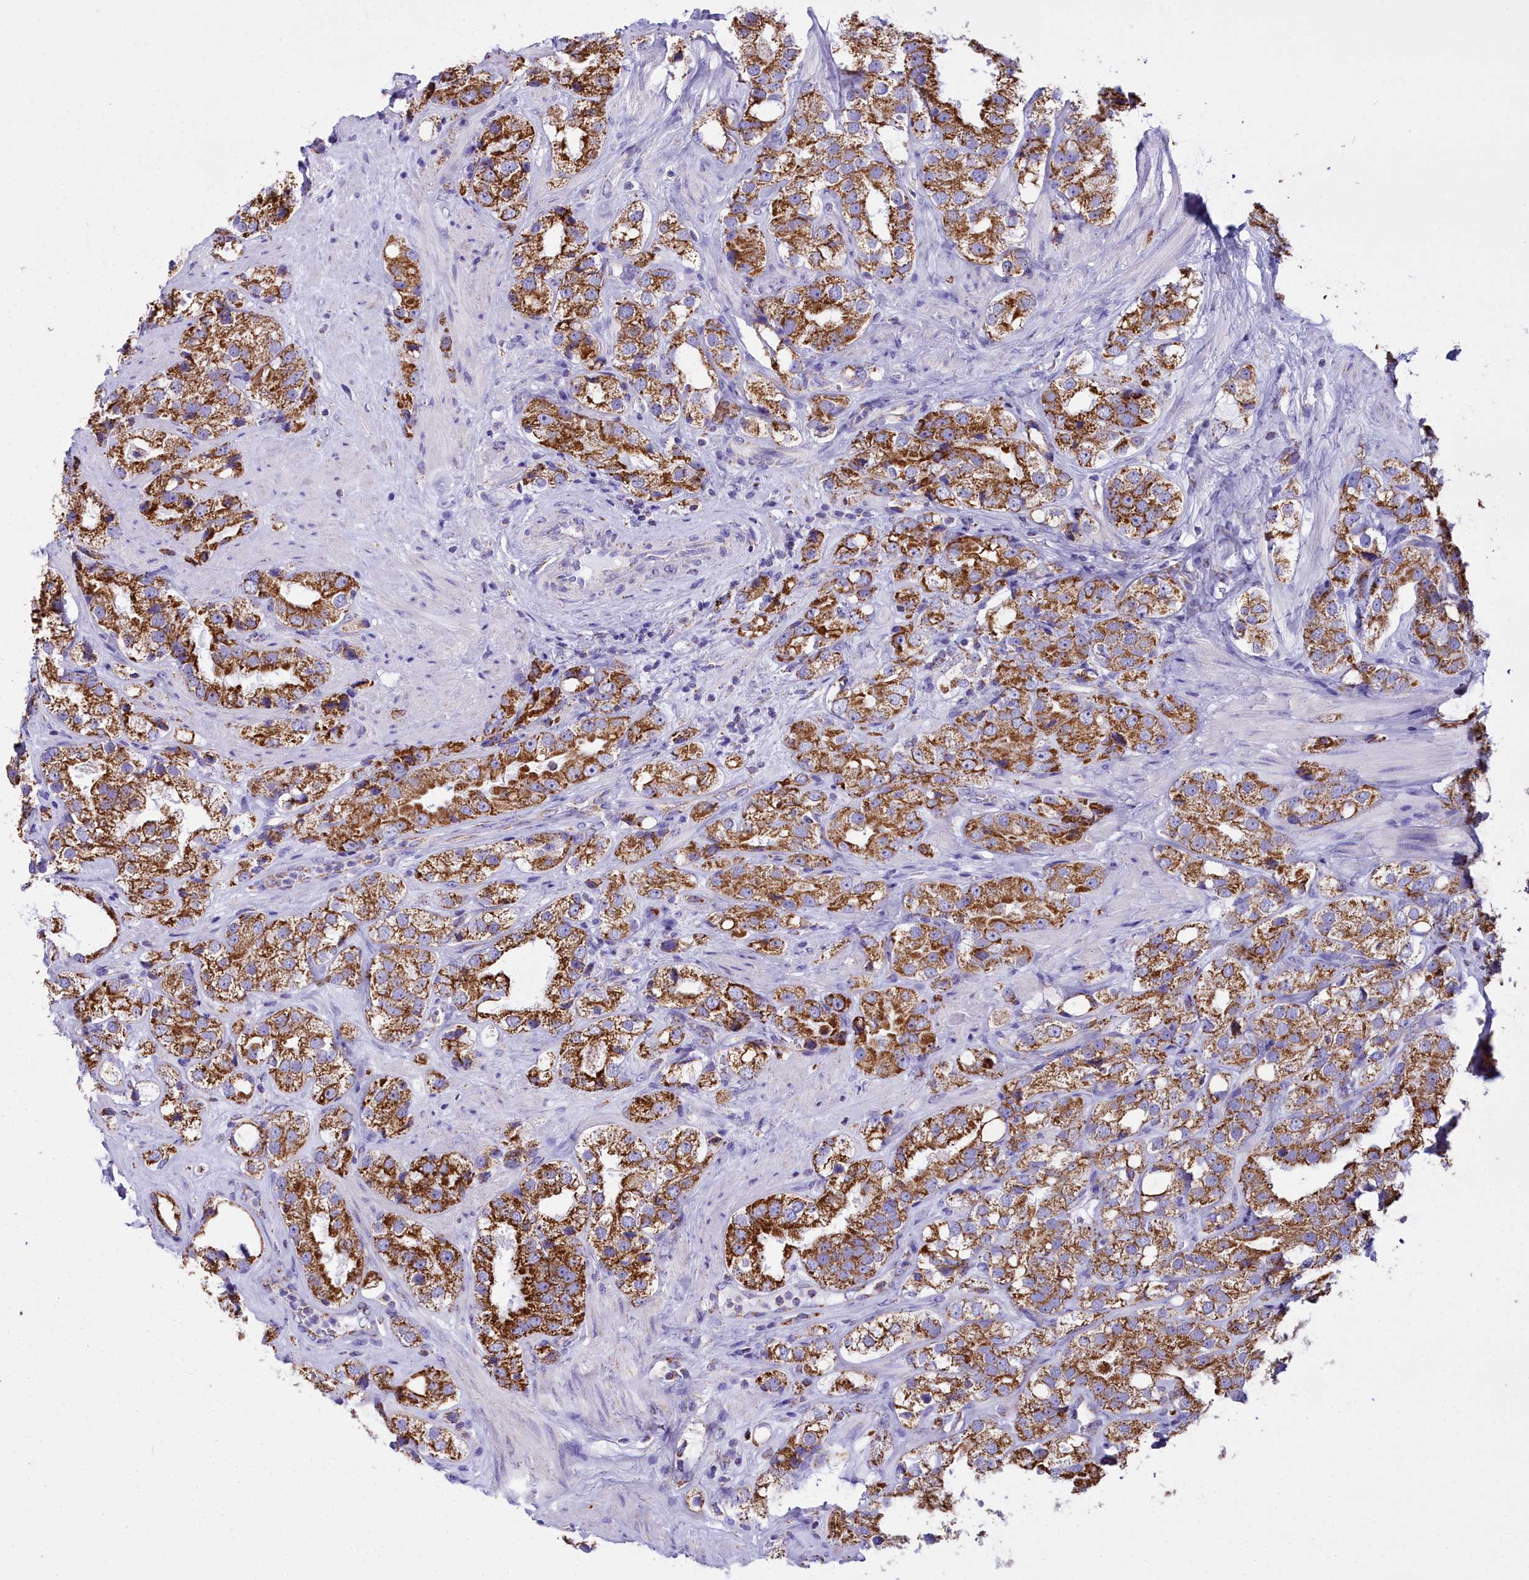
{"staining": {"intensity": "strong", "quantity": ">75%", "location": "cytoplasmic/membranous"}, "tissue": "prostate cancer", "cell_type": "Tumor cells", "image_type": "cancer", "snomed": [{"axis": "morphology", "description": "Adenocarcinoma, NOS"}, {"axis": "topography", "description": "Prostate"}], "caption": "An image showing strong cytoplasmic/membranous expression in approximately >75% of tumor cells in prostate adenocarcinoma, as visualized by brown immunohistochemical staining.", "gene": "WDFY3", "patient": {"sex": "male", "age": 79}}